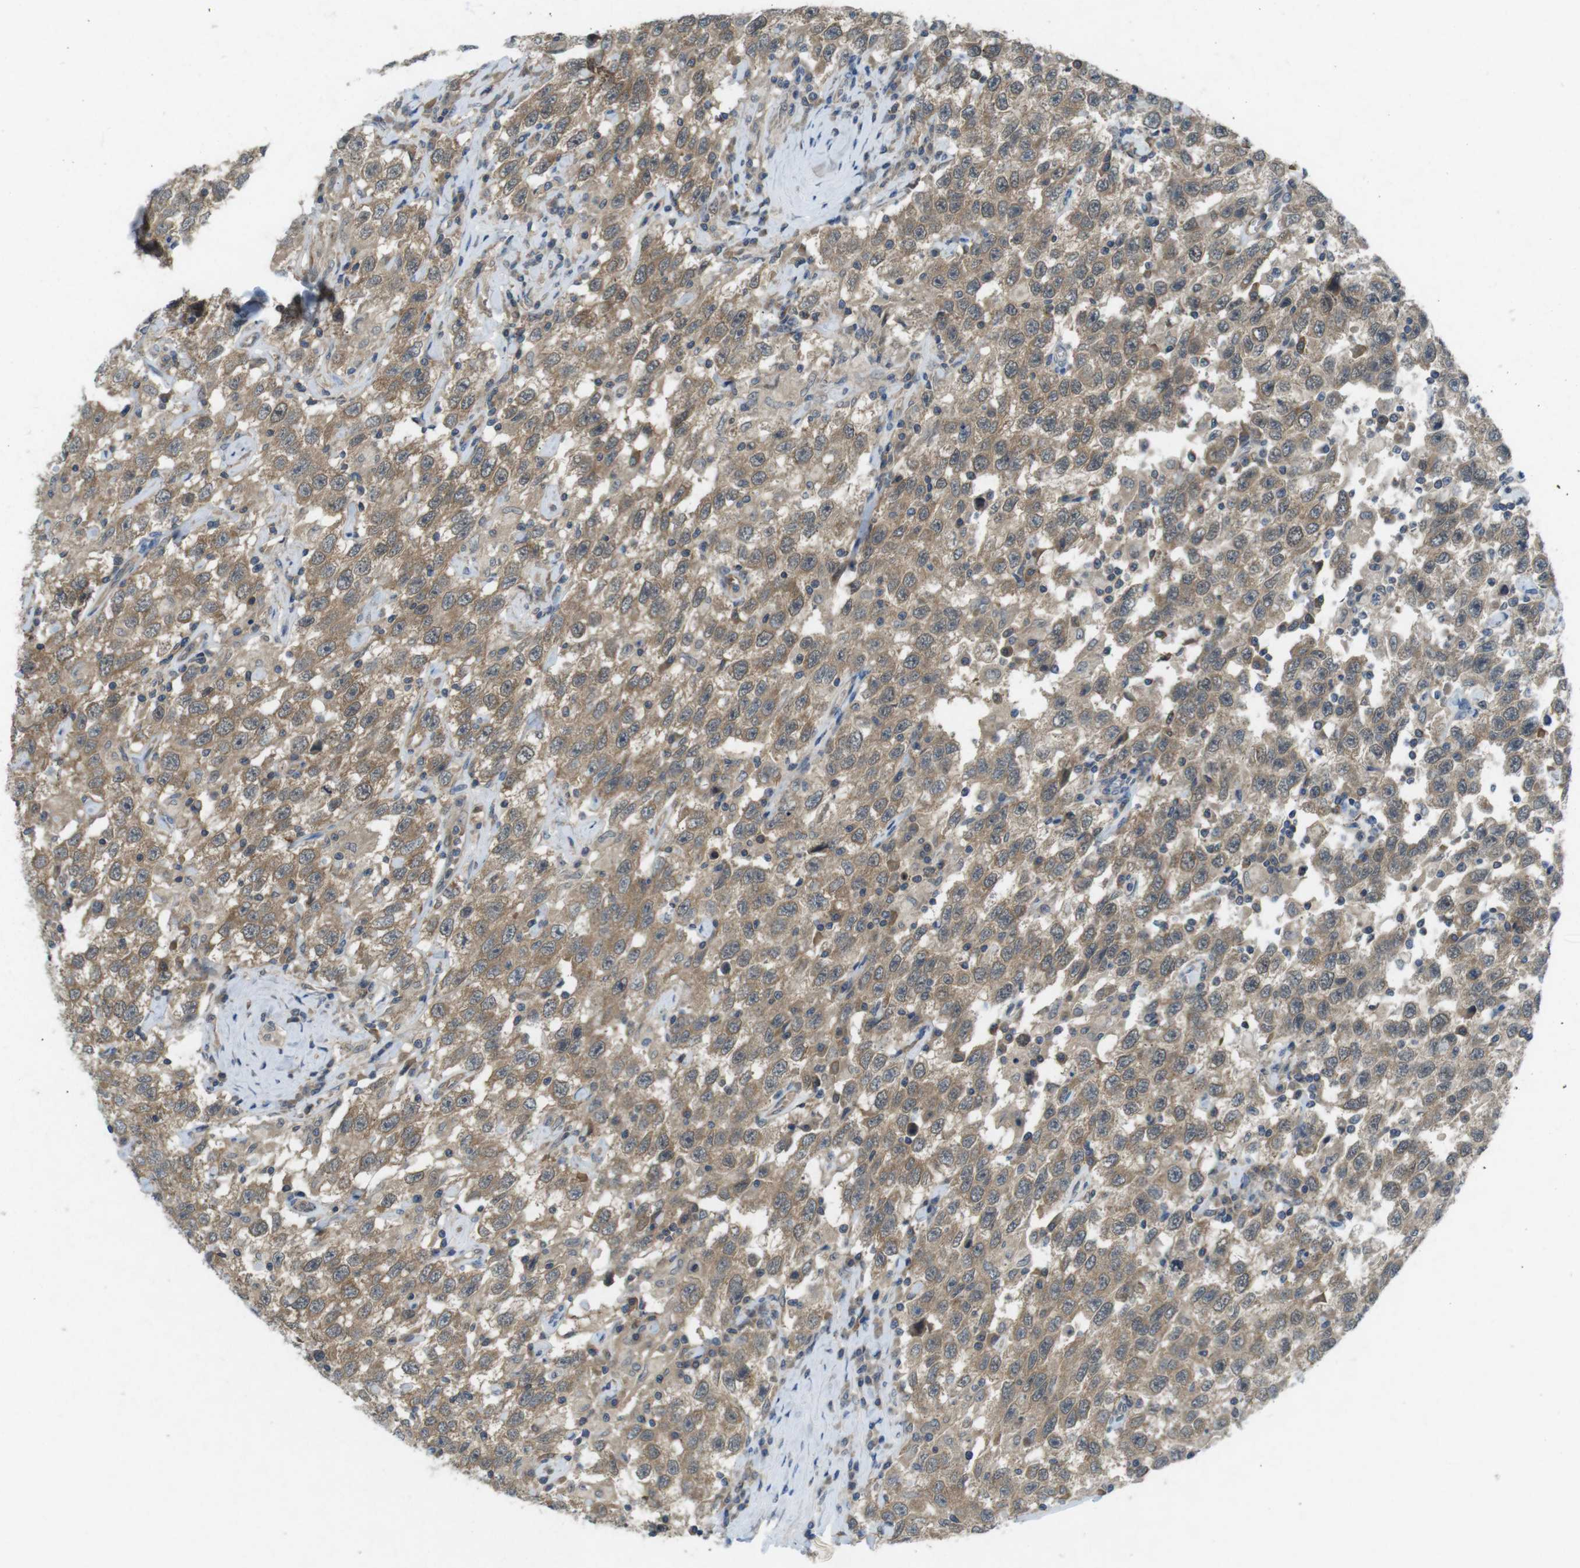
{"staining": {"intensity": "moderate", "quantity": ">75%", "location": "cytoplasmic/membranous"}, "tissue": "testis cancer", "cell_type": "Tumor cells", "image_type": "cancer", "snomed": [{"axis": "morphology", "description": "Seminoma, NOS"}, {"axis": "topography", "description": "Testis"}], "caption": "Moderate cytoplasmic/membranous protein staining is seen in approximately >75% of tumor cells in testis cancer.", "gene": "SUGT1", "patient": {"sex": "male", "age": 41}}